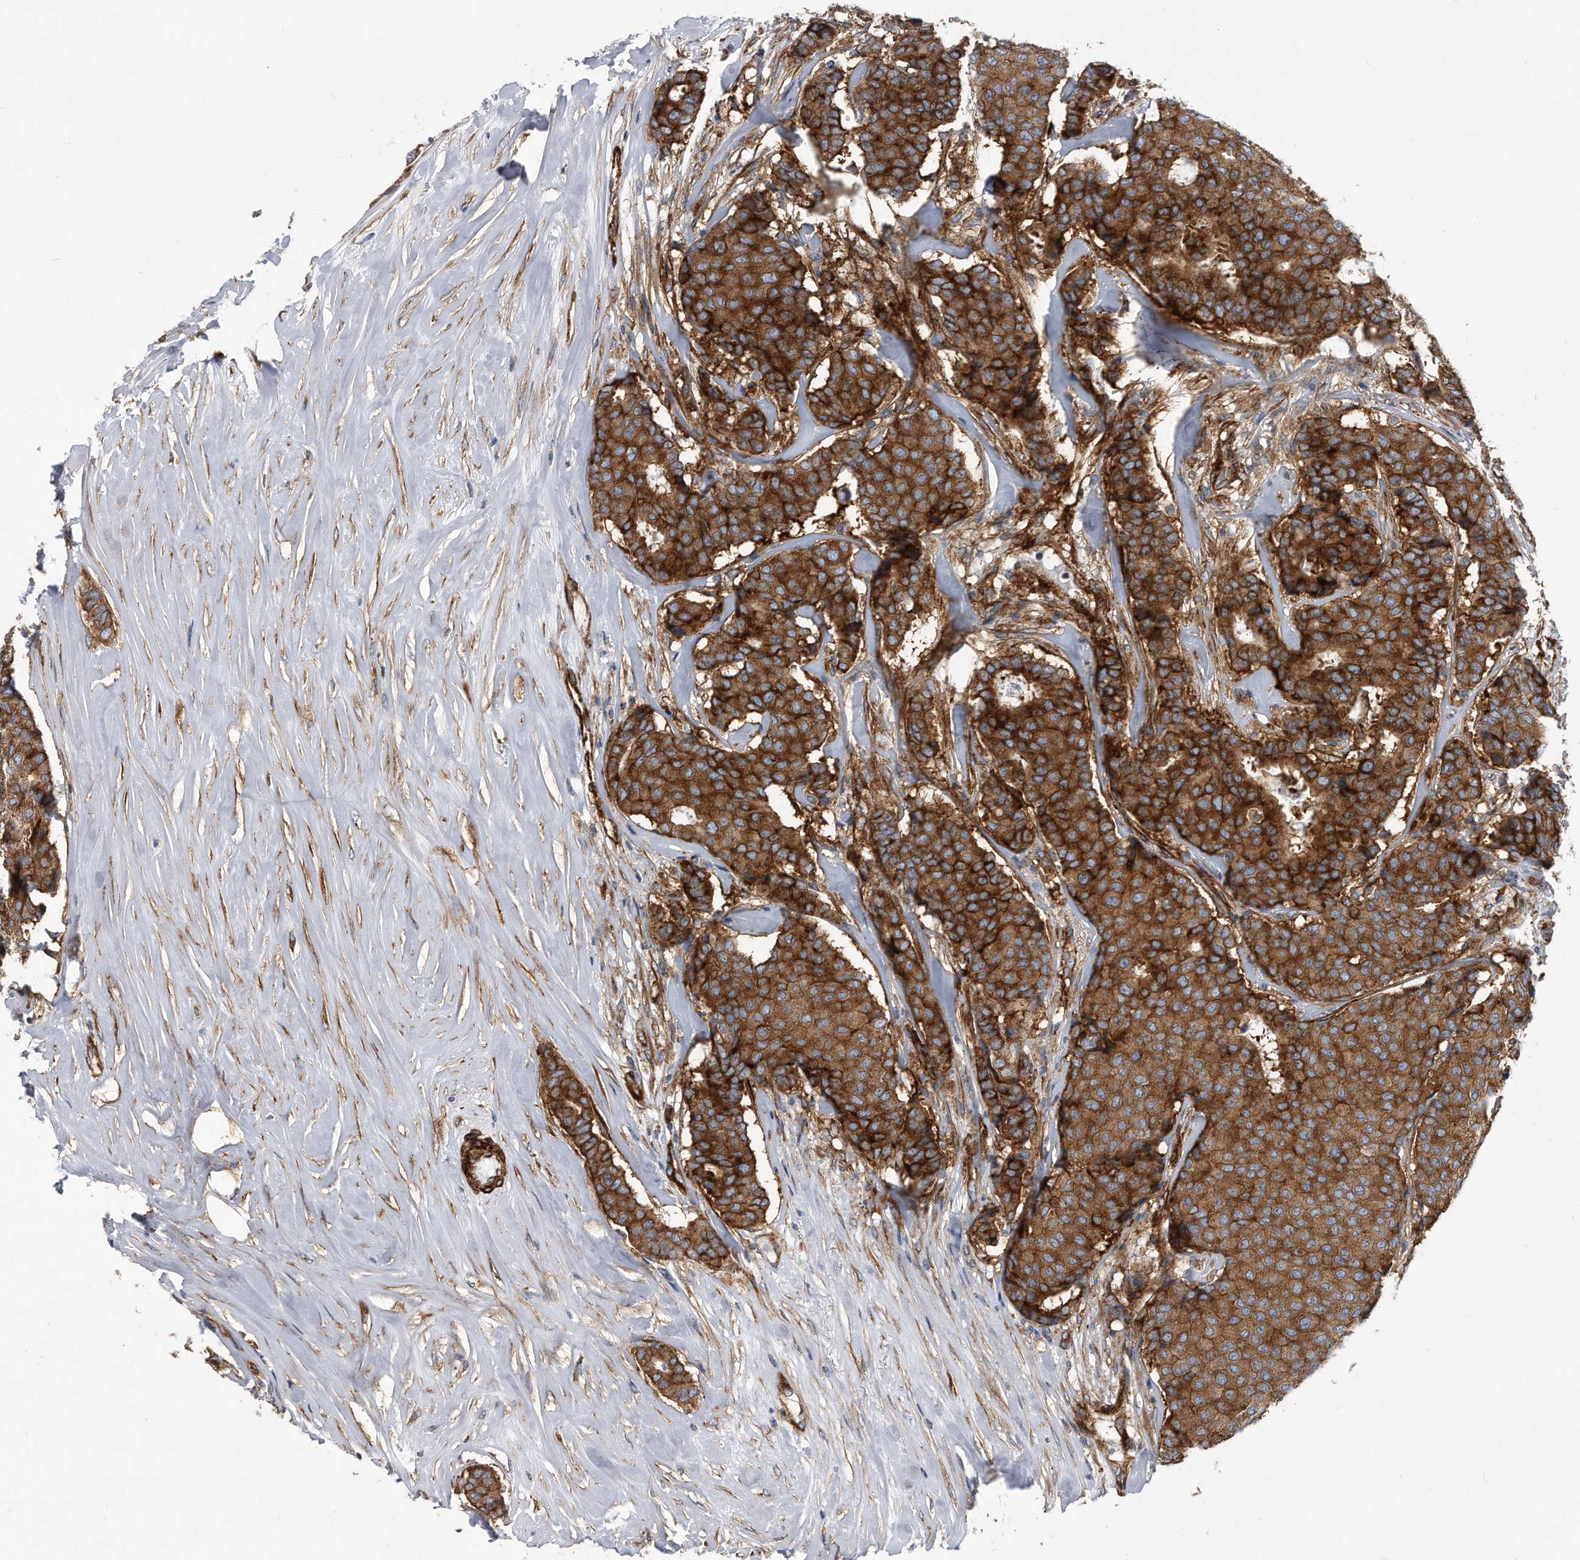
{"staining": {"intensity": "strong", "quantity": ">75%", "location": "cytoplasmic/membranous"}, "tissue": "breast cancer", "cell_type": "Tumor cells", "image_type": "cancer", "snomed": [{"axis": "morphology", "description": "Duct carcinoma"}, {"axis": "topography", "description": "Breast"}], "caption": "Protein staining exhibits strong cytoplasmic/membranous expression in approximately >75% of tumor cells in breast infiltrating ductal carcinoma.", "gene": "EIF2B4", "patient": {"sex": "female", "age": 75}}